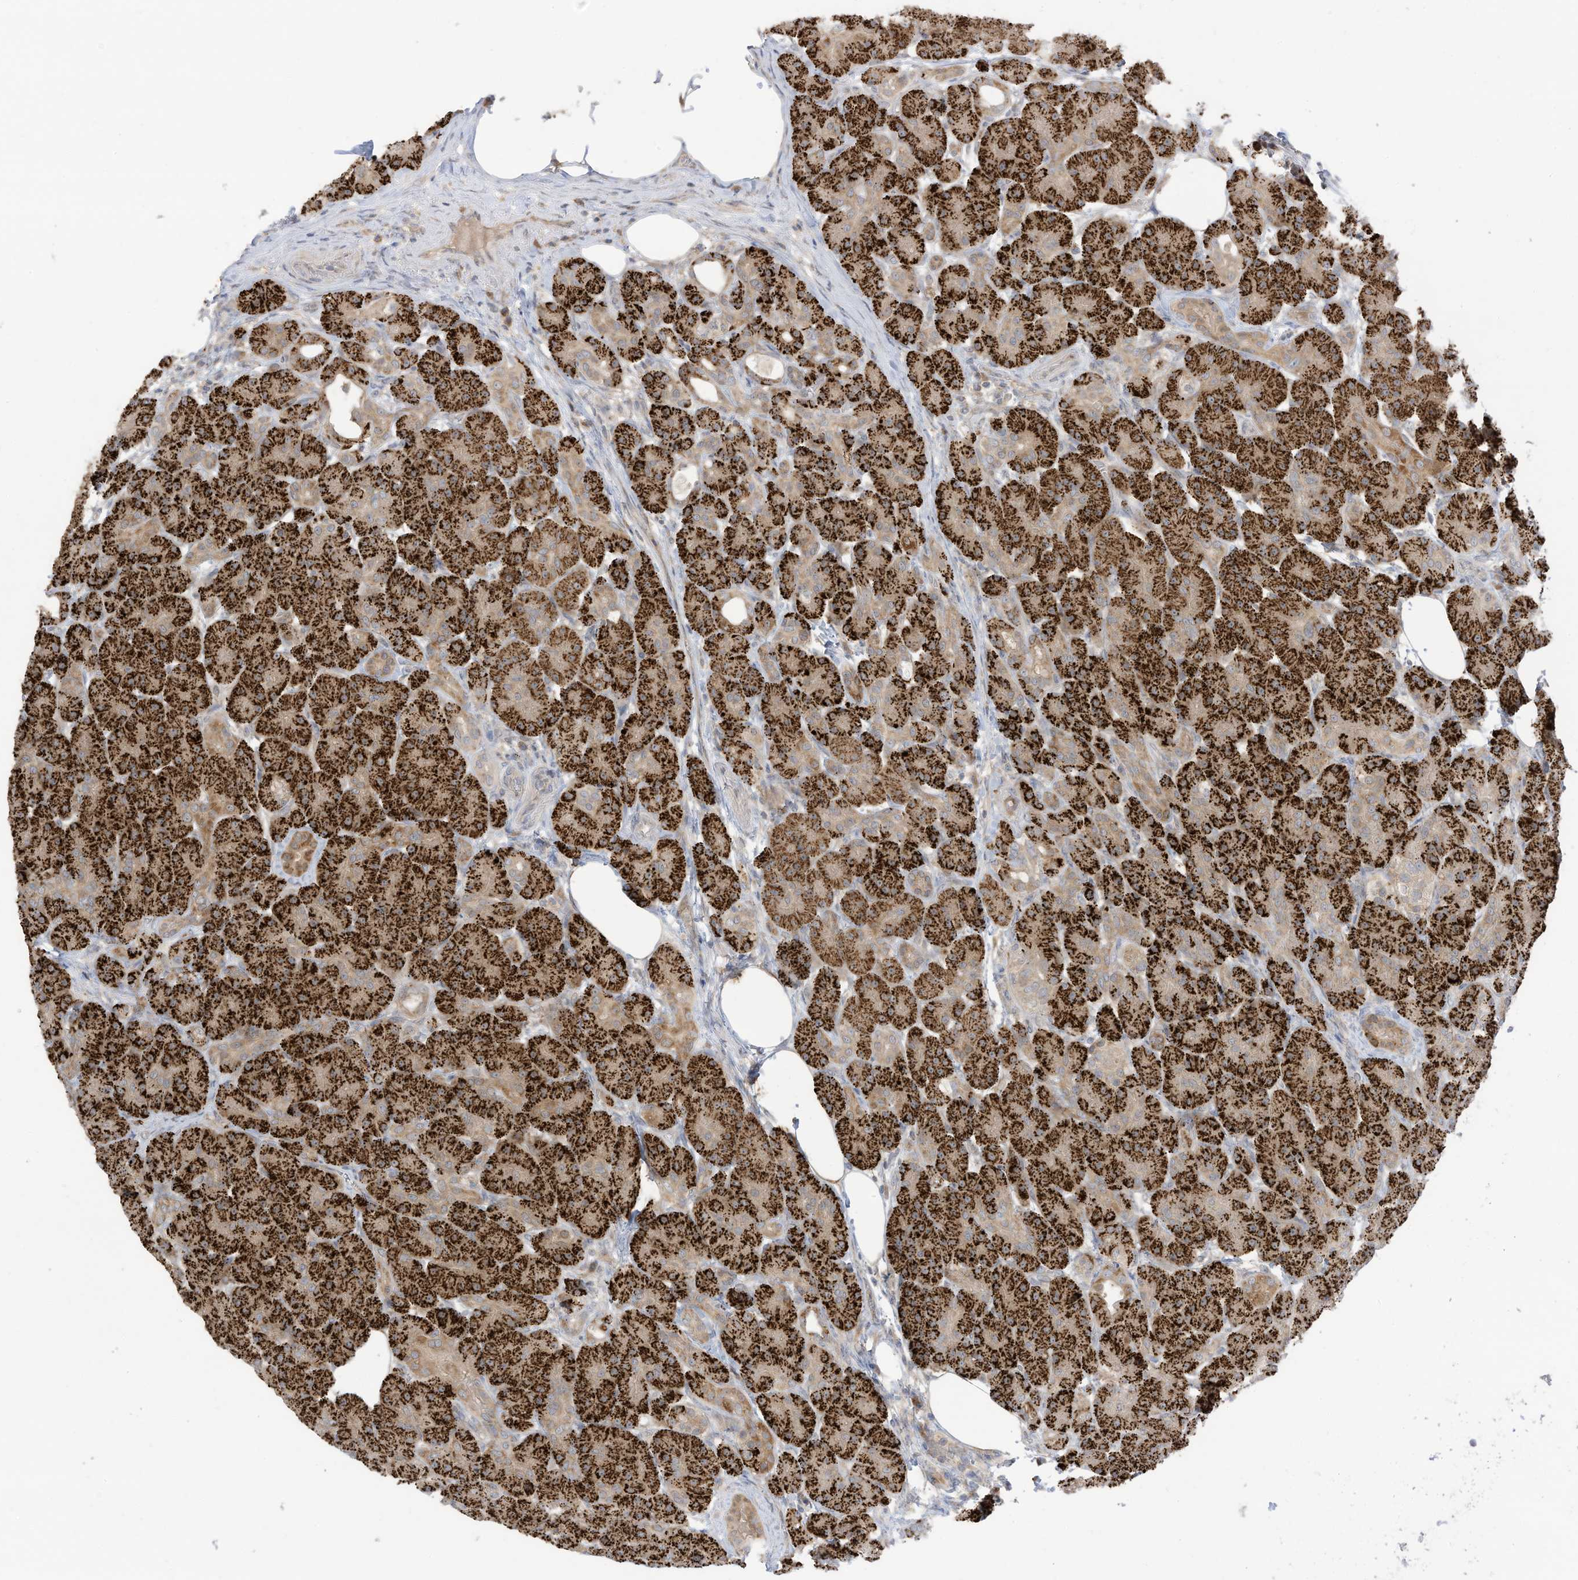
{"staining": {"intensity": "strong", "quantity": ">75%", "location": "cytoplasmic/membranous"}, "tissue": "pancreas", "cell_type": "Exocrine glandular cells", "image_type": "normal", "snomed": [{"axis": "morphology", "description": "Normal tissue, NOS"}, {"axis": "topography", "description": "Pancreas"}], "caption": "Immunohistochemistry (IHC) (DAB) staining of benign human pancreas shows strong cytoplasmic/membranous protein positivity in about >75% of exocrine glandular cells.", "gene": "LRRN2", "patient": {"sex": "male", "age": 63}}